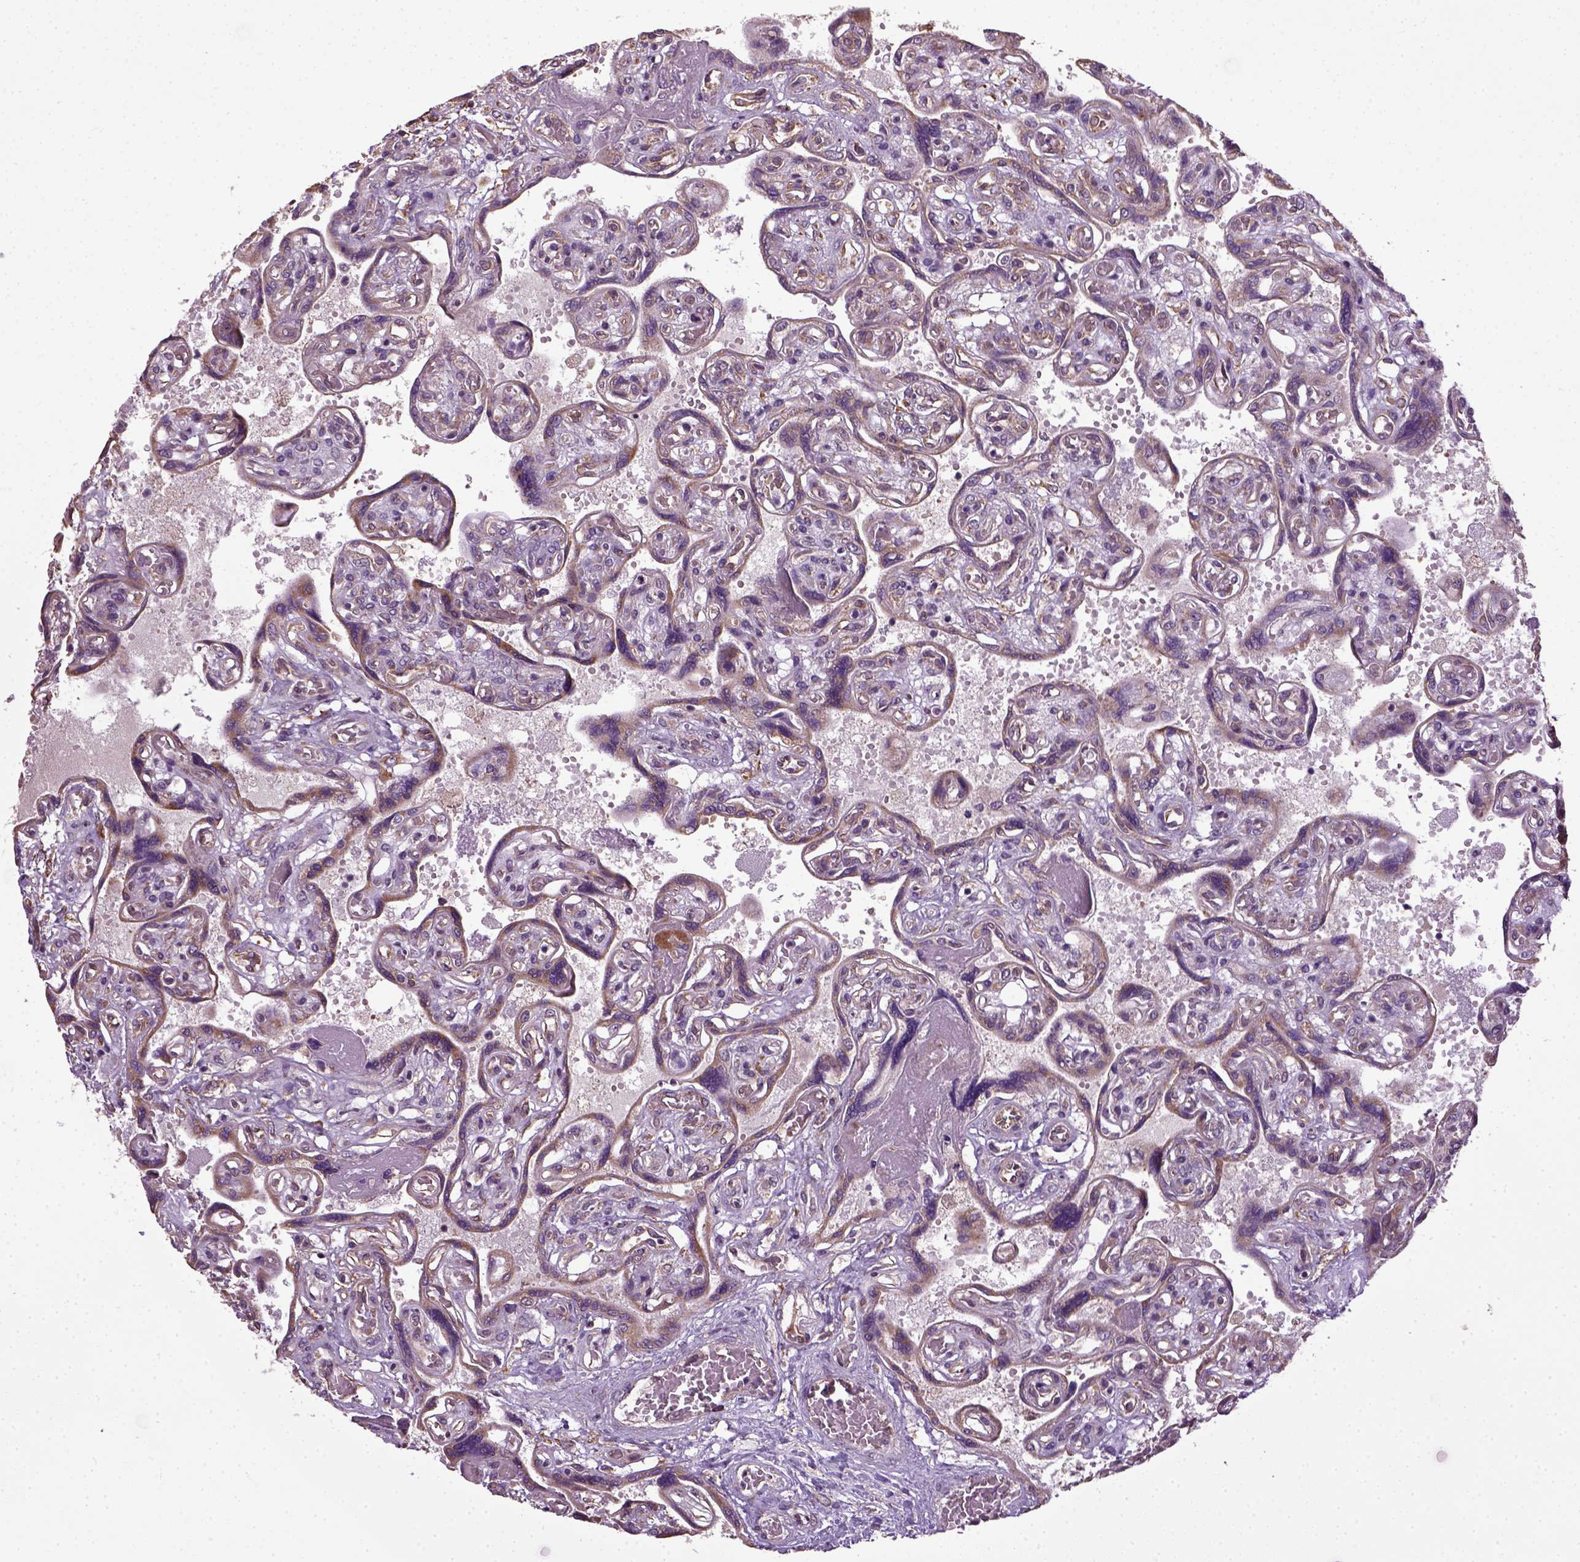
{"staining": {"intensity": "negative", "quantity": "none", "location": "none"}, "tissue": "placenta", "cell_type": "Decidual cells", "image_type": "normal", "snomed": [{"axis": "morphology", "description": "Normal tissue, NOS"}, {"axis": "topography", "description": "Placenta"}], "caption": "Immunohistochemistry photomicrograph of normal human placenta stained for a protein (brown), which exhibits no staining in decidual cells. Nuclei are stained in blue.", "gene": "TPRG1", "patient": {"sex": "female", "age": 32}}